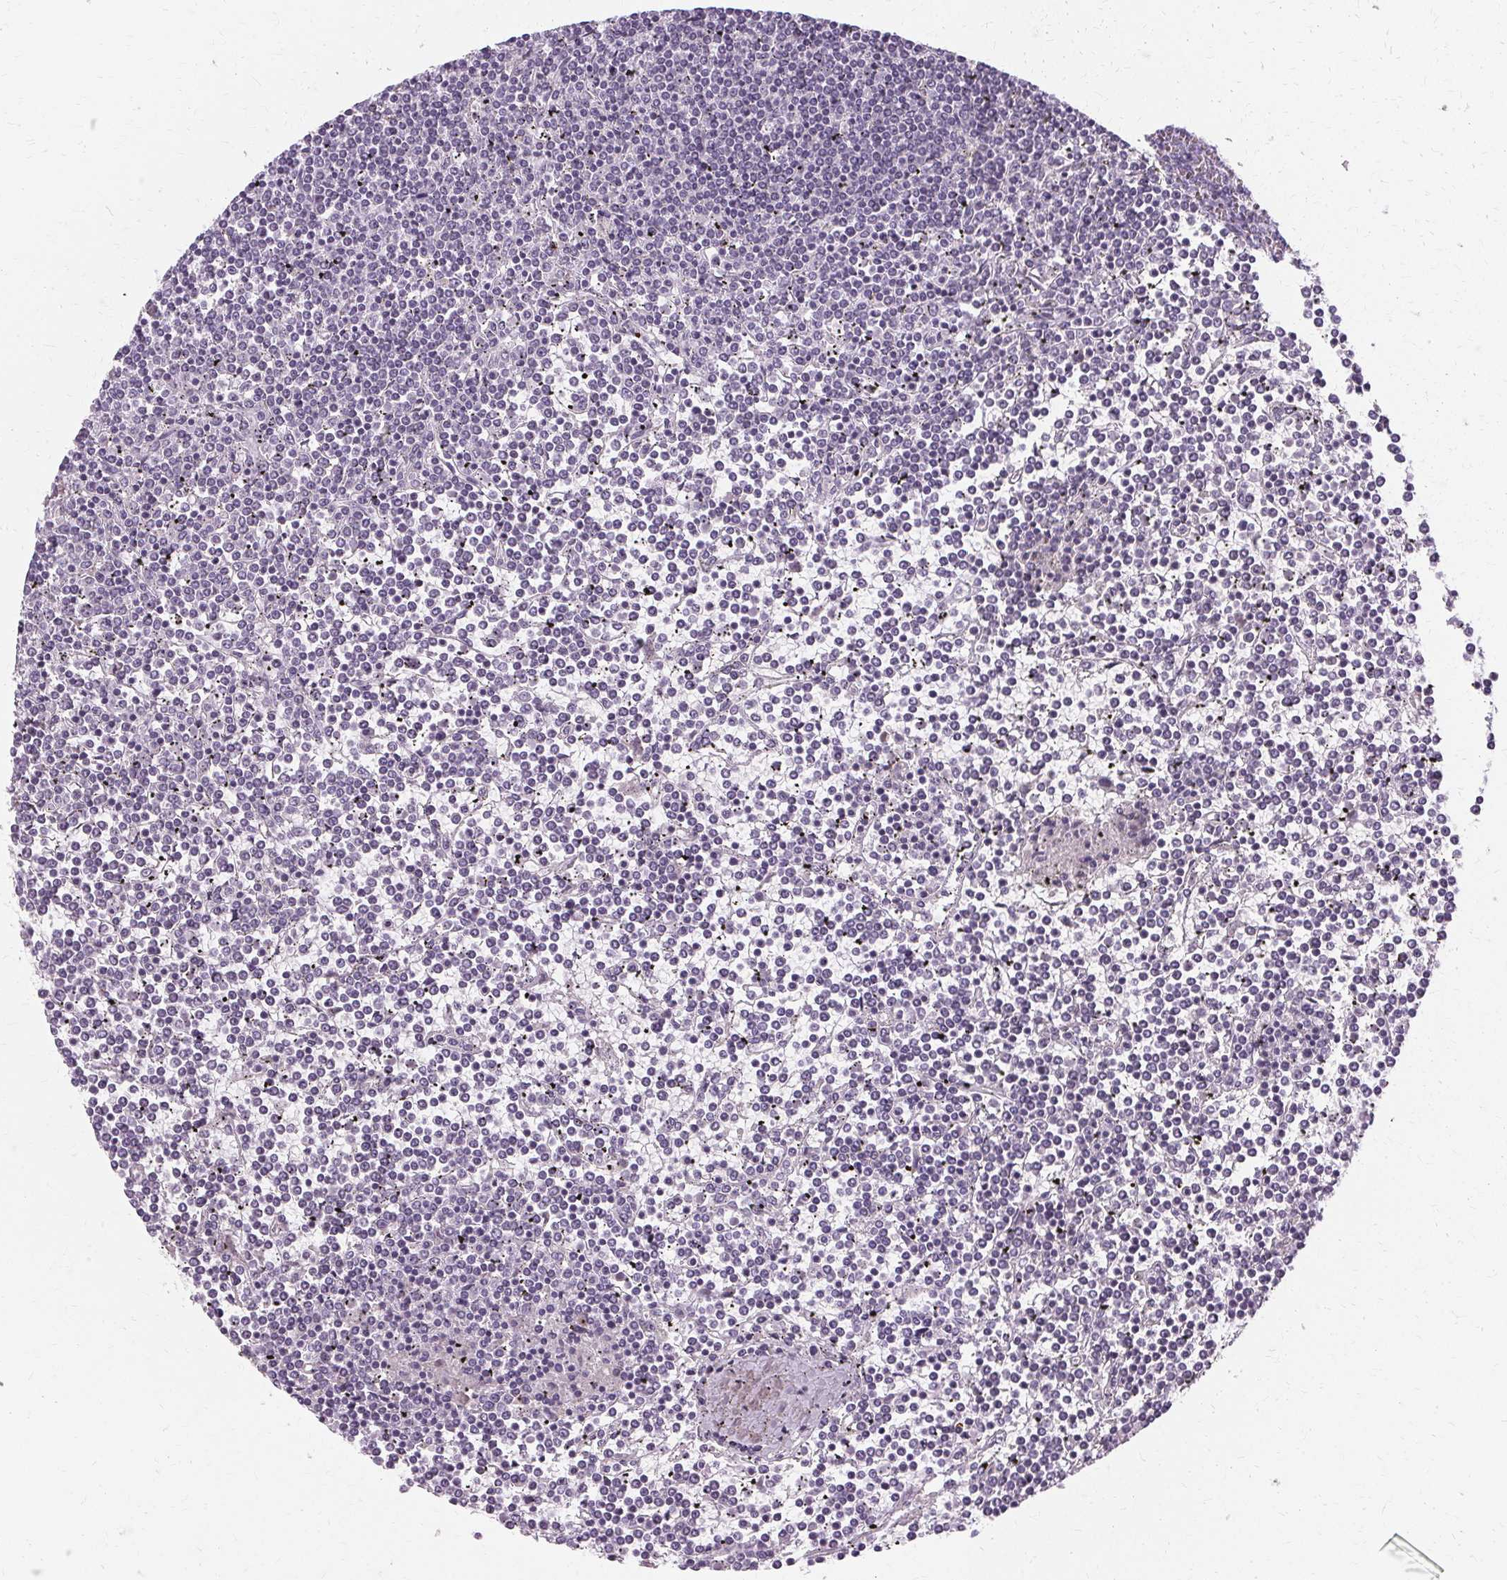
{"staining": {"intensity": "negative", "quantity": "none", "location": "none"}, "tissue": "lymphoma", "cell_type": "Tumor cells", "image_type": "cancer", "snomed": [{"axis": "morphology", "description": "Malignant lymphoma, non-Hodgkin's type, Low grade"}, {"axis": "topography", "description": "Spleen"}], "caption": "Image shows no significant protein expression in tumor cells of low-grade malignant lymphoma, non-Hodgkin's type.", "gene": "FCRL3", "patient": {"sex": "female", "age": 19}}